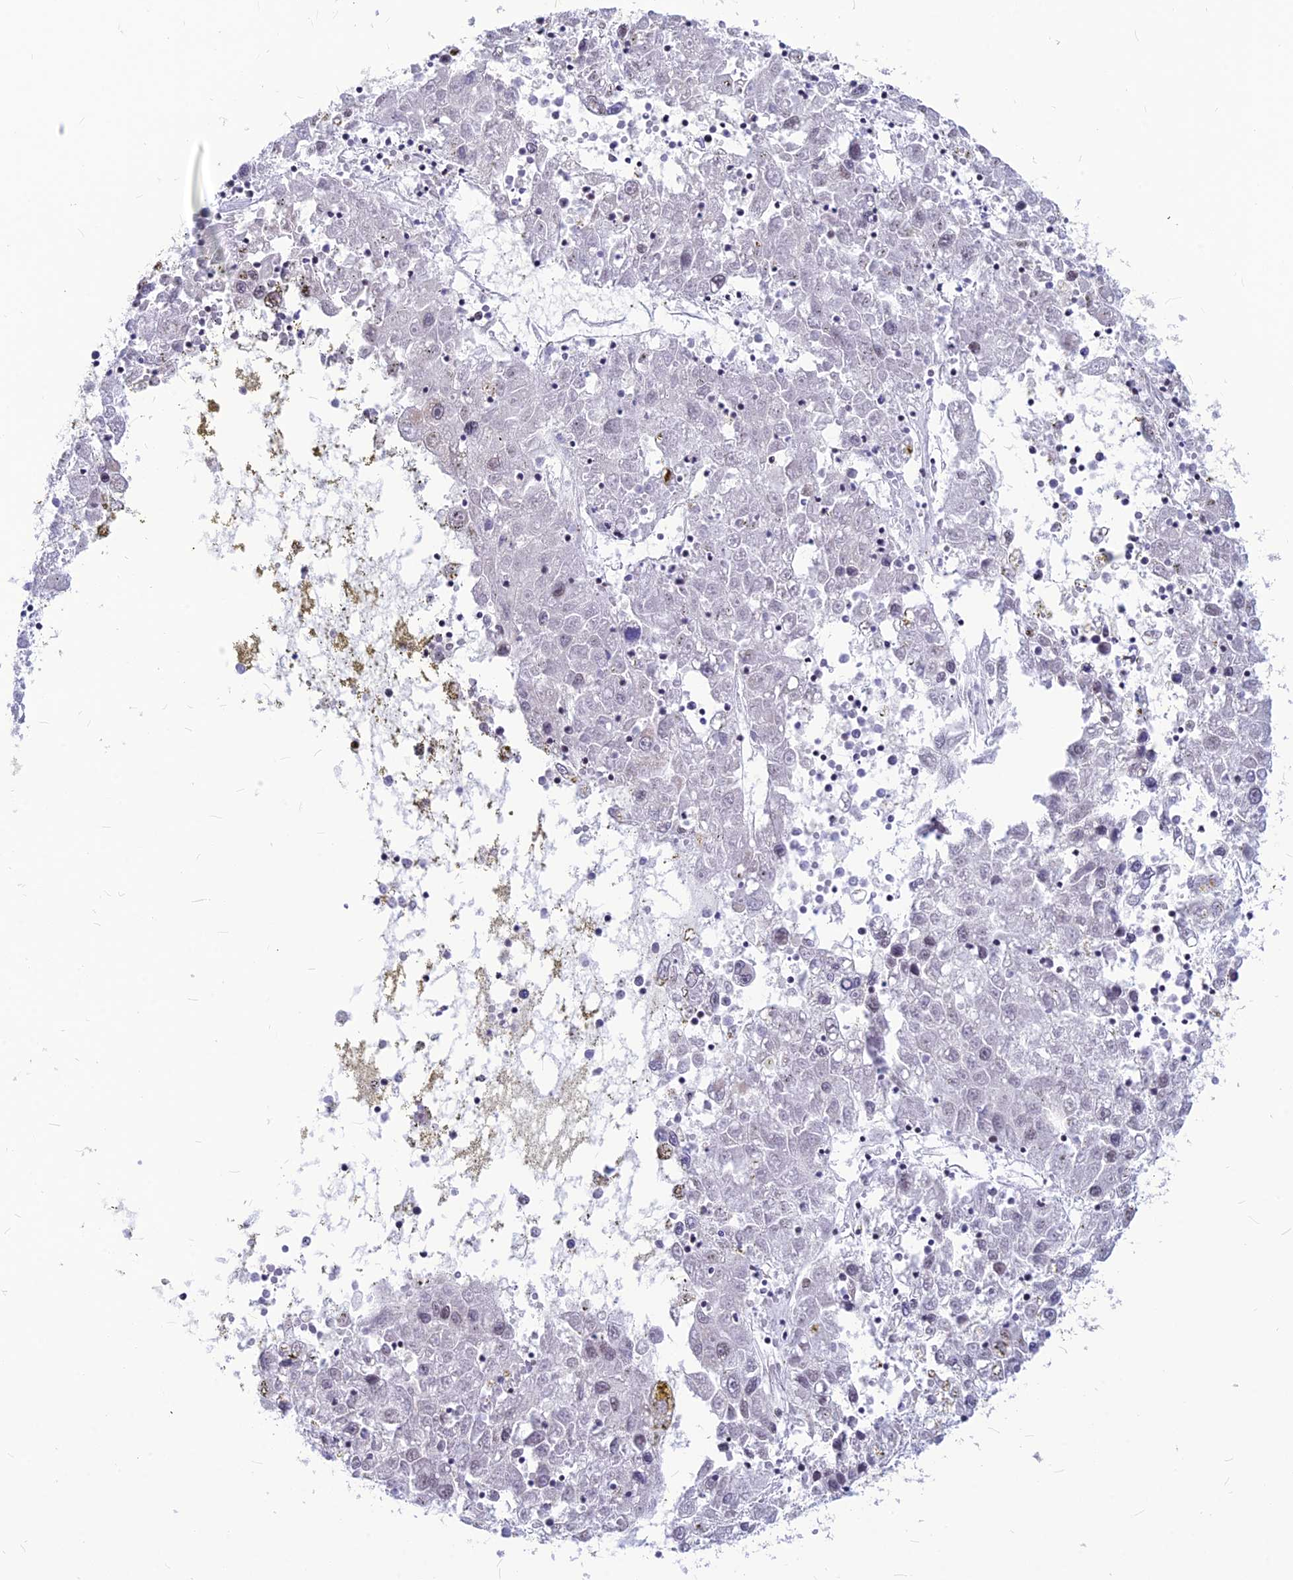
{"staining": {"intensity": "negative", "quantity": "none", "location": "none"}, "tissue": "liver cancer", "cell_type": "Tumor cells", "image_type": "cancer", "snomed": [{"axis": "morphology", "description": "Carcinoma, Hepatocellular, NOS"}, {"axis": "topography", "description": "Liver"}], "caption": "Immunohistochemical staining of human liver cancer (hepatocellular carcinoma) demonstrates no significant expression in tumor cells. (Stains: DAB immunohistochemistry (IHC) with hematoxylin counter stain, Microscopy: brightfield microscopy at high magnification).", "gene": "KCTD13", "patient": {"sex": "male", "age": 49}}